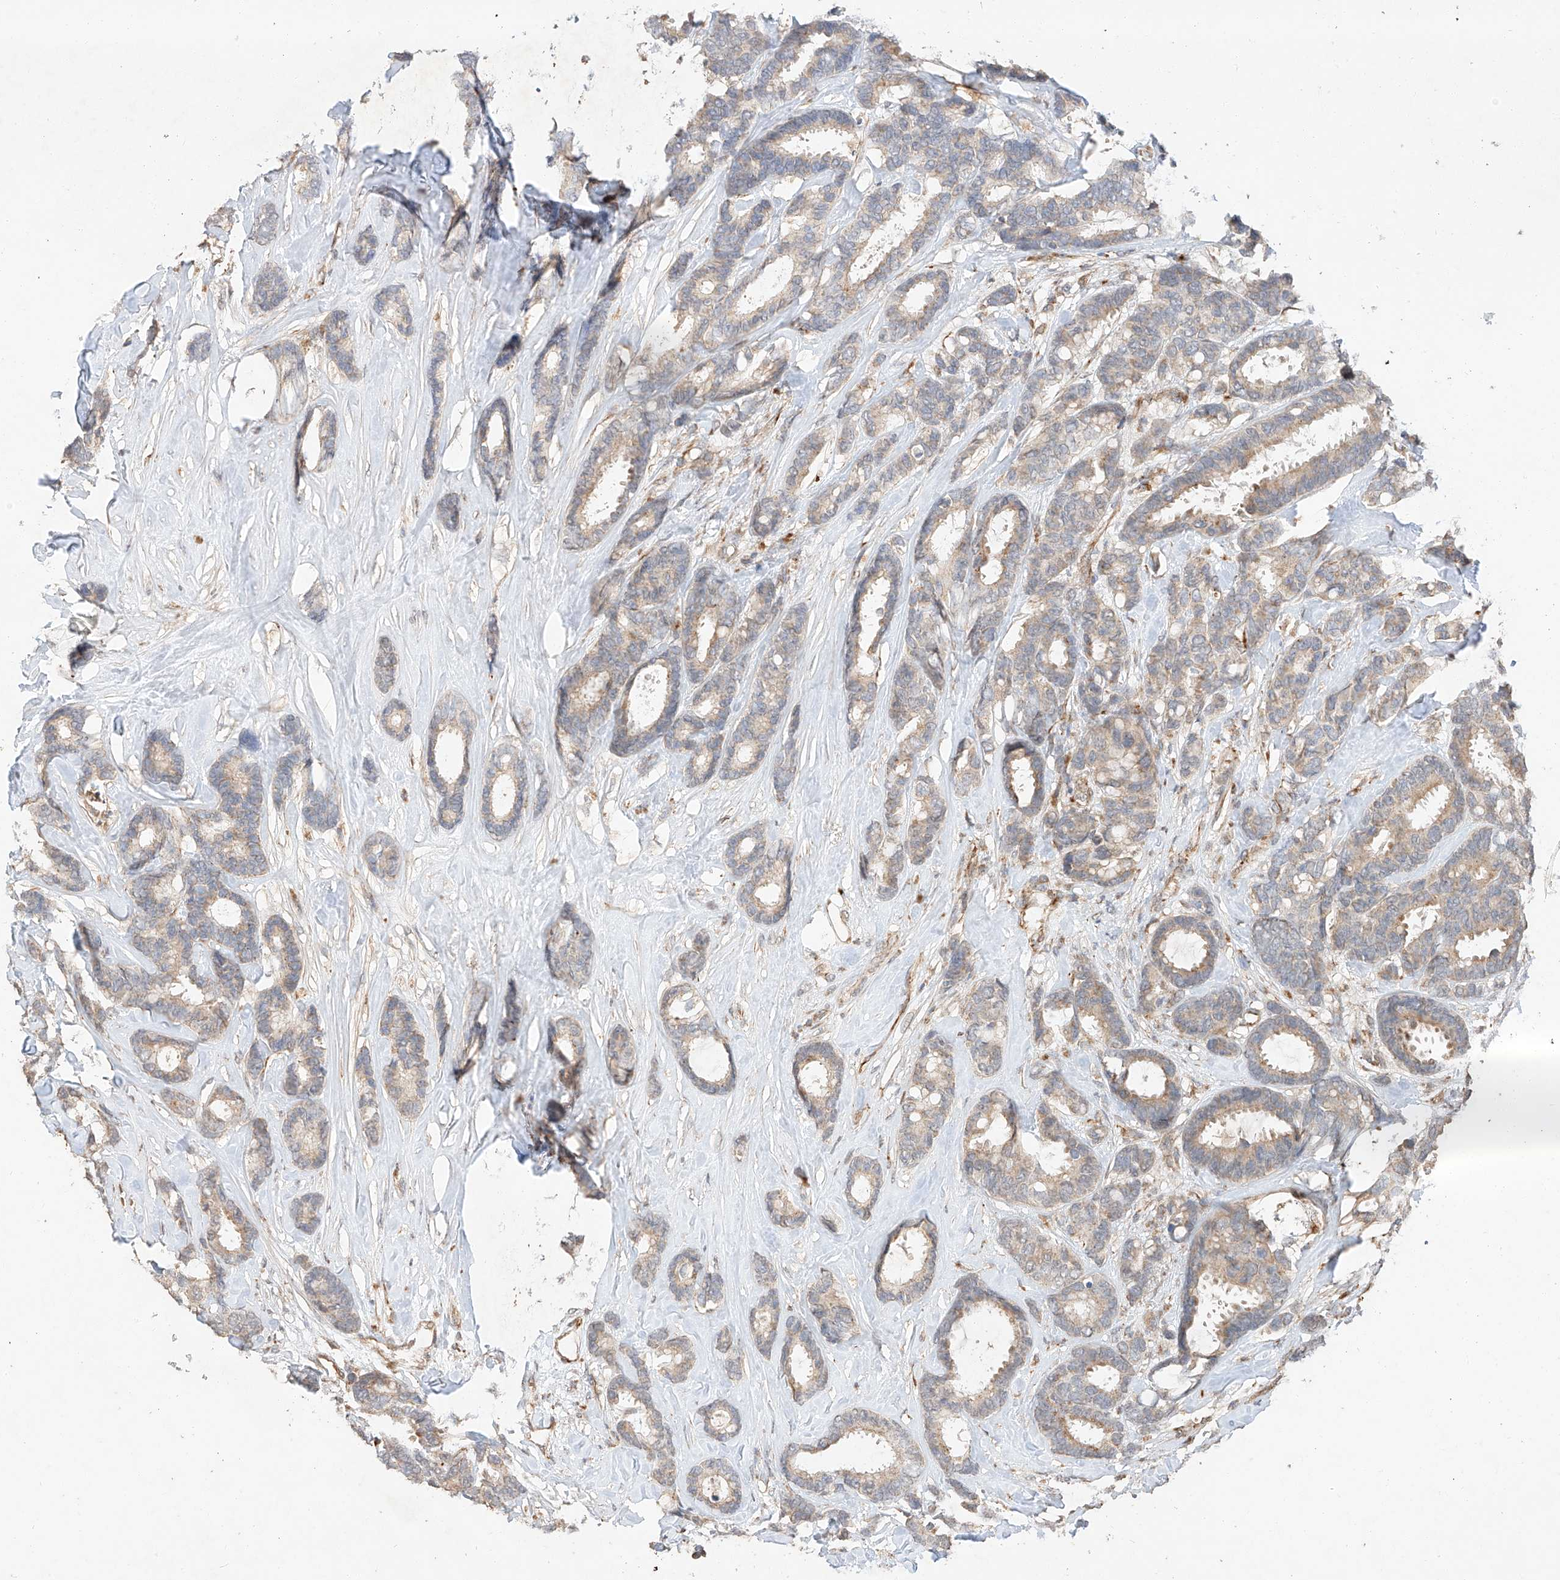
{"staining": {"intensity": "weak", "quantity": "25%-75%", "location": "cytoplasmic/membranous"}, "tissue": "breast cancer", "cell_type": "Tumor cells", "image_type": "cancer", "snomed": [{"axis": "morphology", "description": "Duct carcinoma"}, {"axis": "topography", "description": "Breast"}], "caption": "Breast cancer (infiltrating ductal carcinoma) tissue displays weak cytoplasmic/membranous expression in about 25%-75% of tumor cells, visualized by immunohistochemistry. (IHC, brightfield microscopy, high magnification).", "gene": "SUSD6", "patient": {"sex": "female", "age": 87}}